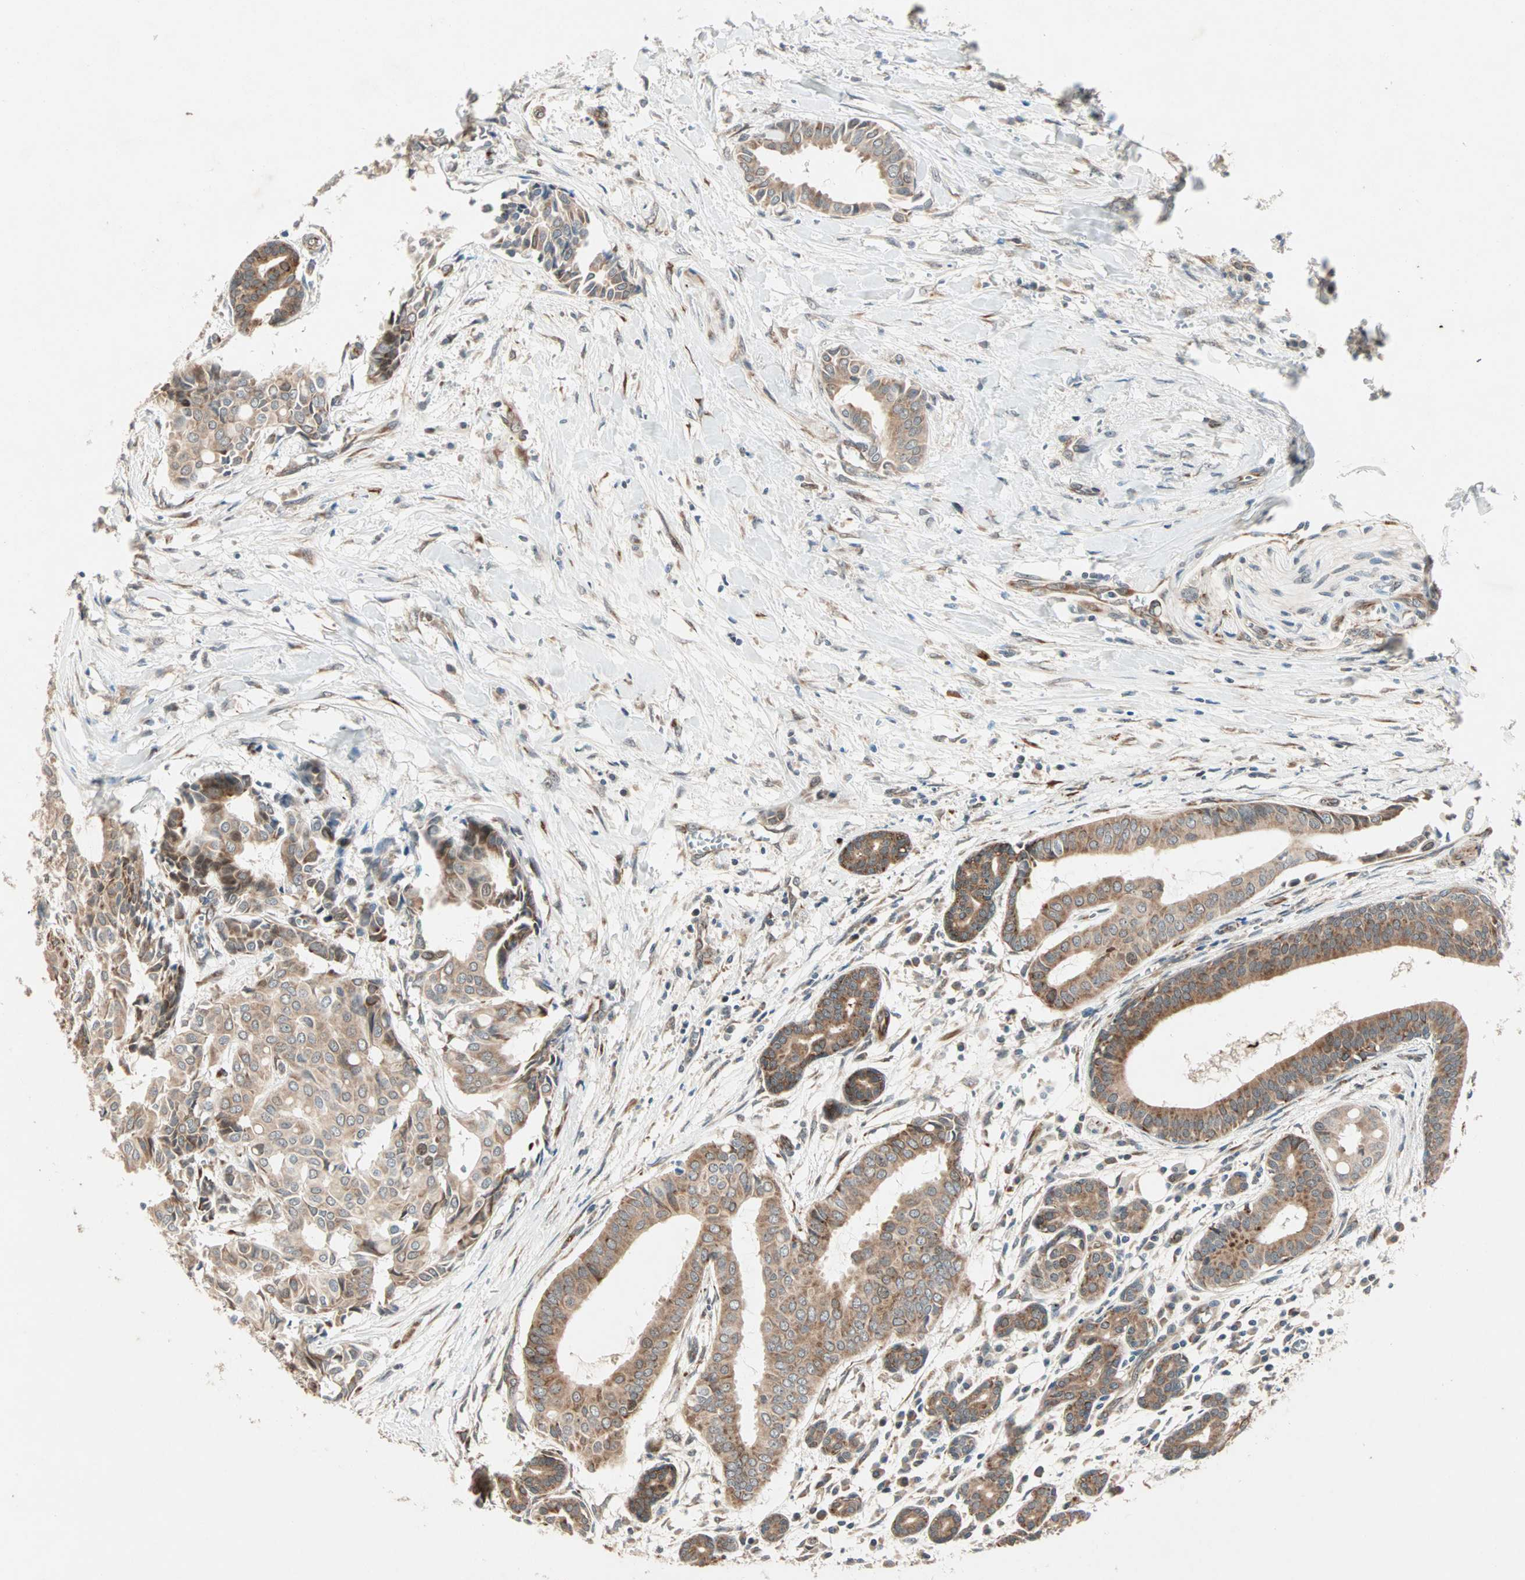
{"staining": {"intensity": "moderate", "quantity": ">75%", "location": "cytoplasmic/membranous"}, "tissue": "head and neck cancer", "cell_type": "Tumor cells", "image_type": "cancer", "snomed": [{"axis": "morphology", "description": "Adenocarcinoma, NOS"}, {"axis": "topography", "description": "Salivary gland"}, {"axis": "topography", "description": "Head-Neck"}], "caption": "Immunohistochemistry (DAB) staining of human head and neck adenocarcinoma reveals moderate cytoplasmic/membranous protein positivity in approximately >75% of tumor cells. (DAB (3,3'-diaminobenzidine) IHC, brown staining for protein, blue staining for nuclei).", "gene": "ZNF37A", "patient": {"sex": "female", "age": 59}}